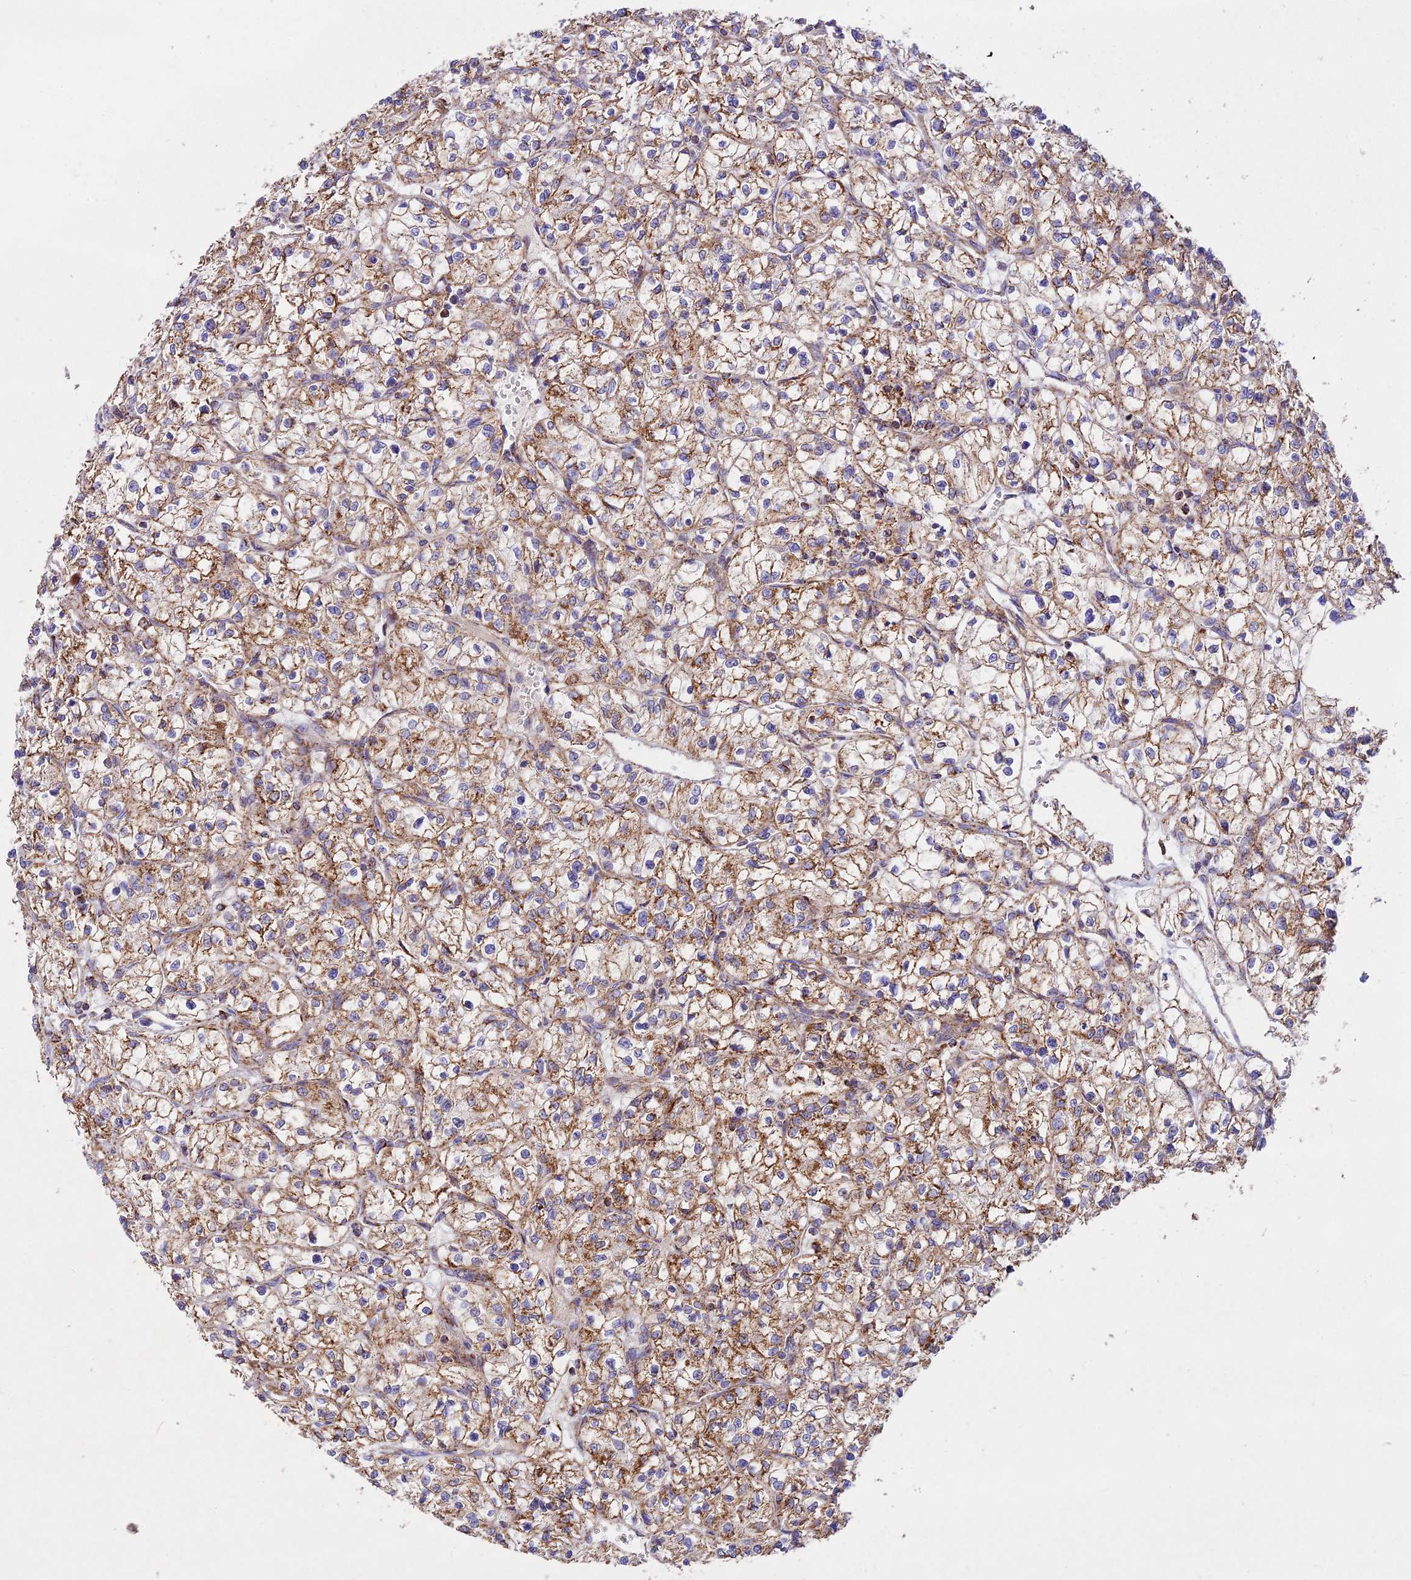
{"staining": {"intensity": "moderate", "quantity": ">75%", "location": "cytoplasmic/membranous"}, "tissue": "renal cancer", "cell_type": "Tumor cells", "image_type": "cancer", "snomed": [{"axis": "morphology", "description": "Adenocarcinoma, NOS"}, {"axis": "topography", "description": "Kidney"}], "caption": "Immunohistochemistry (IHC) staining of renal cancer (adenocarcinoma), which displays medium levels of moderate cytoplasmic/membranous staining in about >75% of tumor cells indicating moderate cytoplasmic/membranous protein expression. The staining was performed using DAB (brown) for protein detection and nuclei were counterstained in hematoxylin (blue).", "gene": "KHDC3L", "patient": {"sex": "female", "age": 64}}